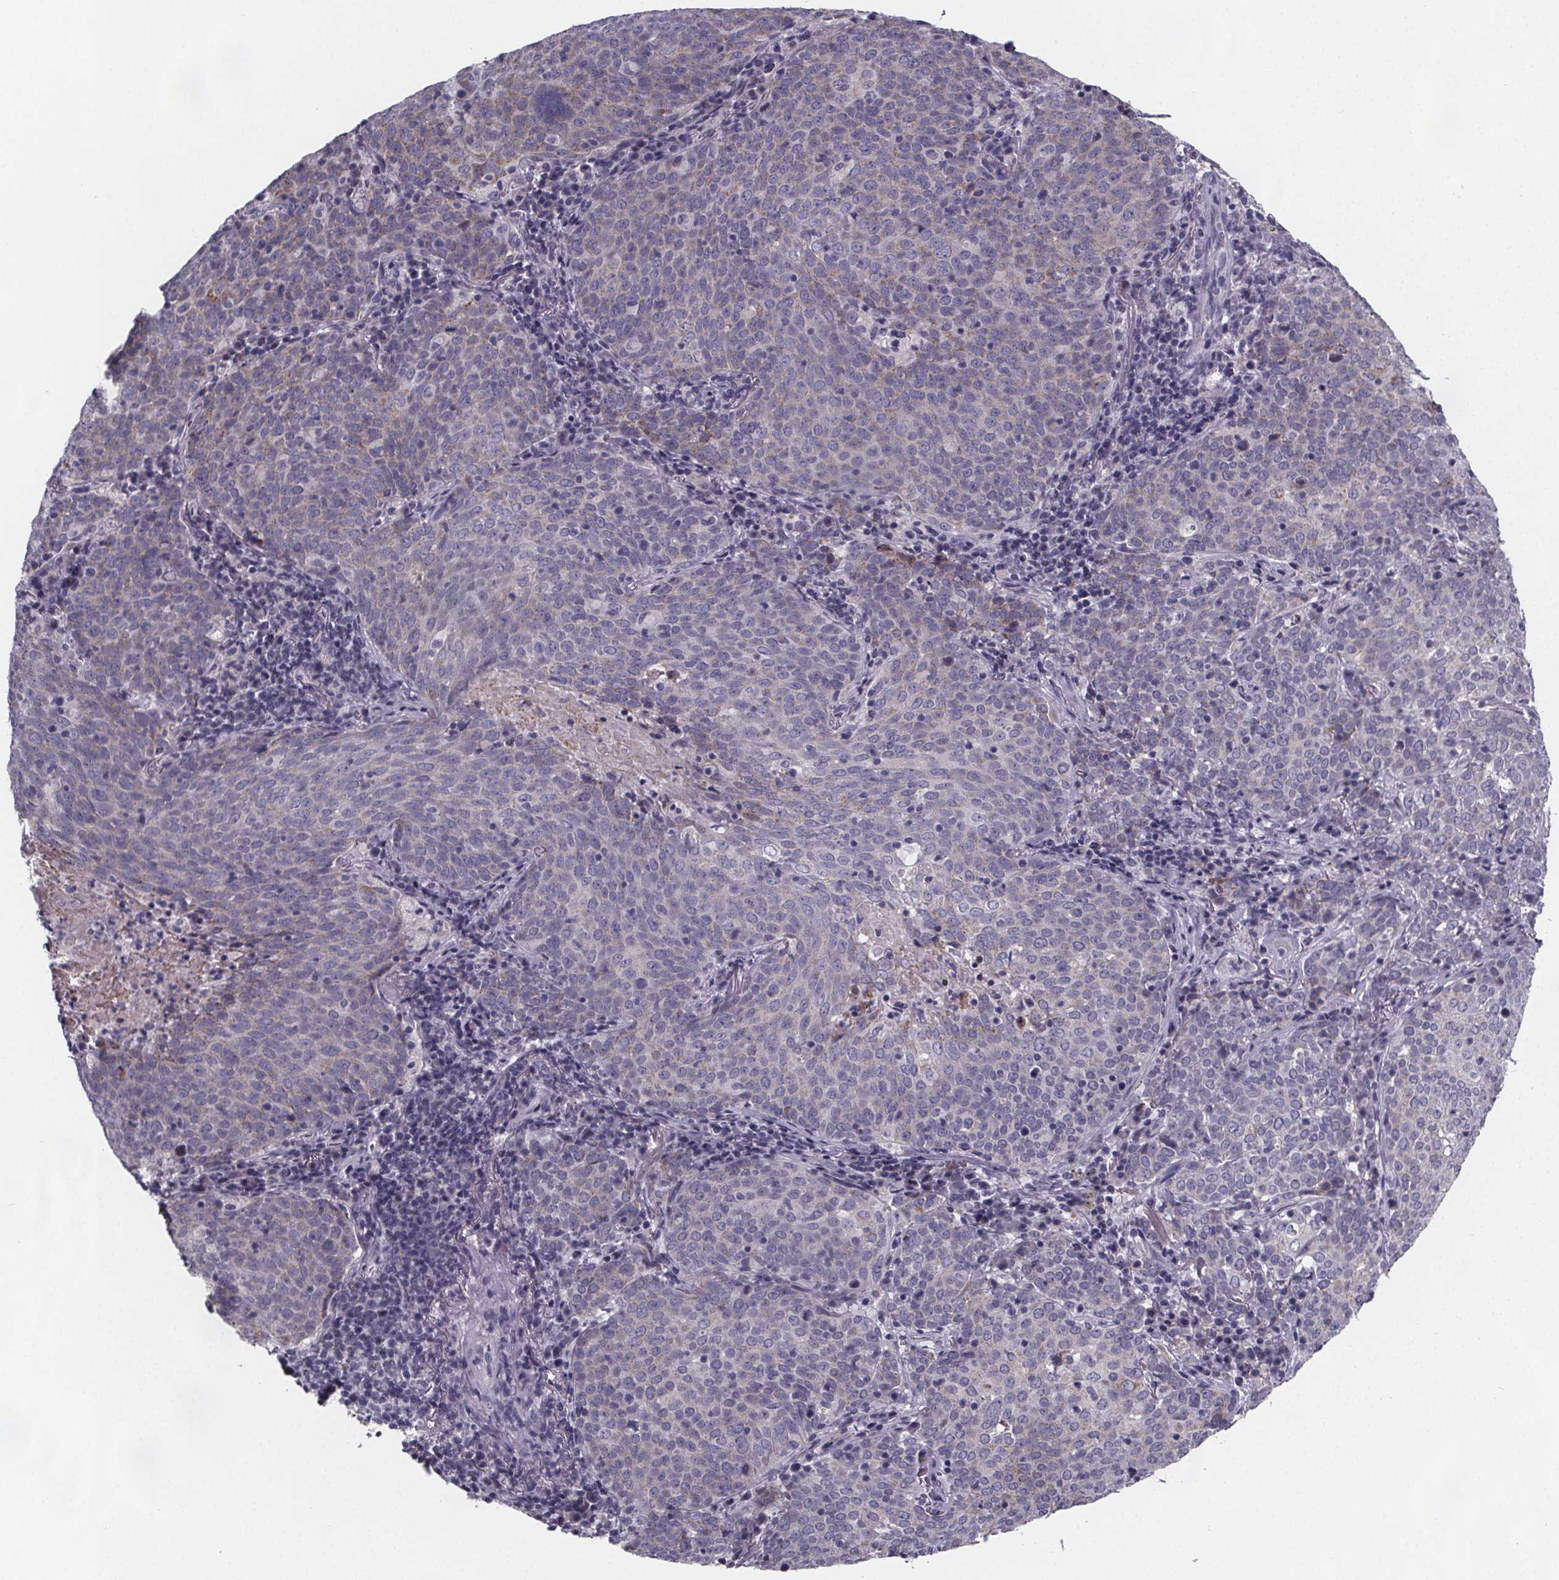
{"staining": {"intensity": "negative", "quantity": "none", "location": "none"}, "tissue": "lung cancer", "cell_type": "Tumor cells", "image_type": "cancer", "snomed": [{"axis": "morphology", "description": "Squamous cell carcinoma, NOS"}, {"axis": "topography", "description": "Lung"}], "caption": "Human lung cancer (squamous cell carcinoma) stained for a protein using immunohistochemistry (IHC) demonstrates no expression in tumor cells.", "gene": "PAH", "patient": {"sex": "male", "age": 82}}